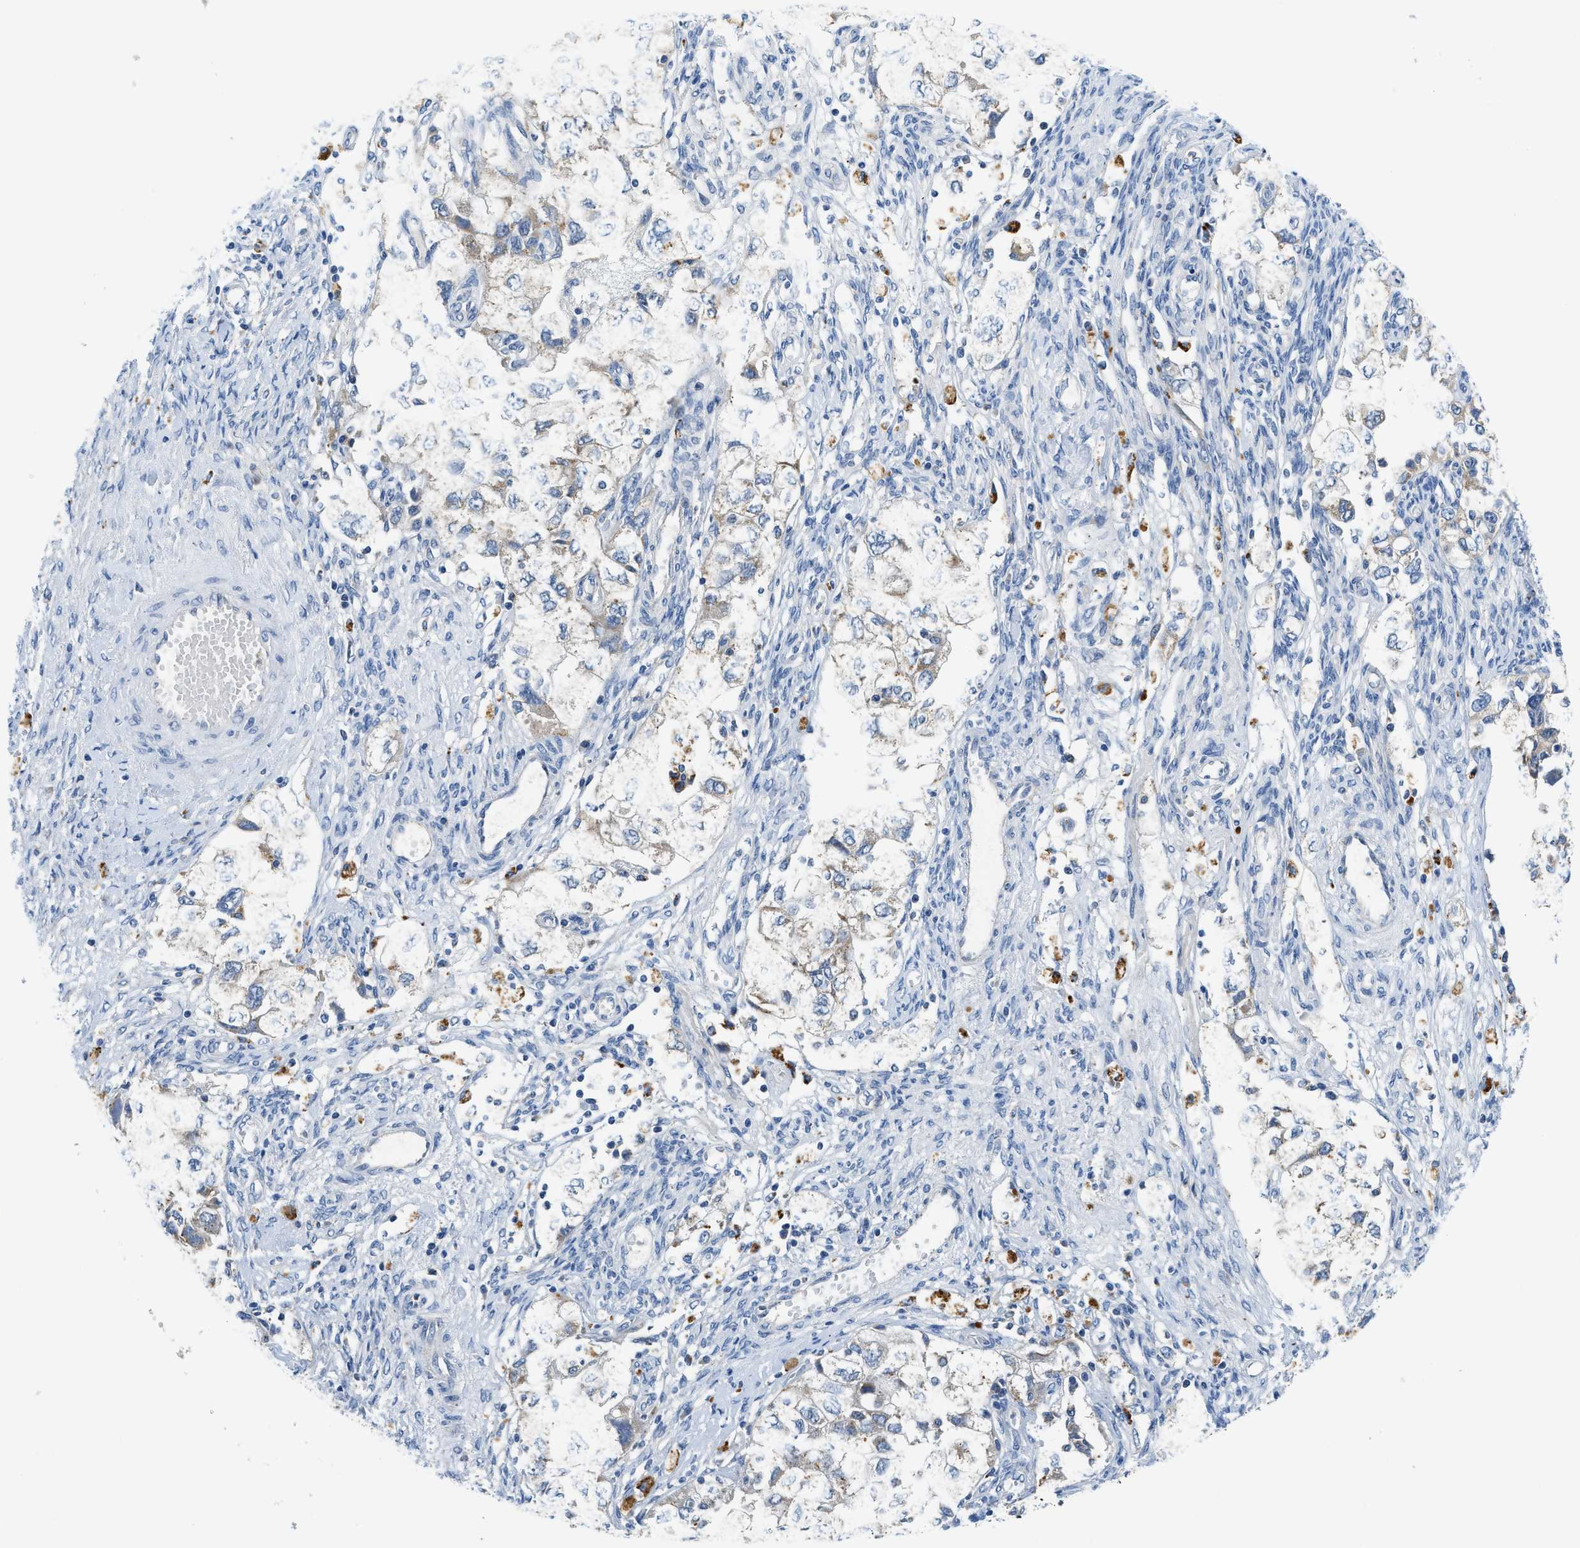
{"staining": {"intensity": "weak", "quantity": "<25%", "location": "cytoplasmic/membranous"}, "tissue": "ovarian cancer", "cell_type": "Tumor cells", "image_type": "cancer", "snomed": [{"axis": "morphology", "description": "Carcinoma, NOS"}, {"axis": "morphology", "description": "Cystadenocarcinoma, serous, NOS"}, {"axis": "topography", "description": "Ovary"}], "caption": "Immunohistochemical staining of ovarian cancer (carcinoma) exhibits no significant expression in tumor cells.", "gene": "ADGRE3", "patient": {"sex": "female", "age": 69}}